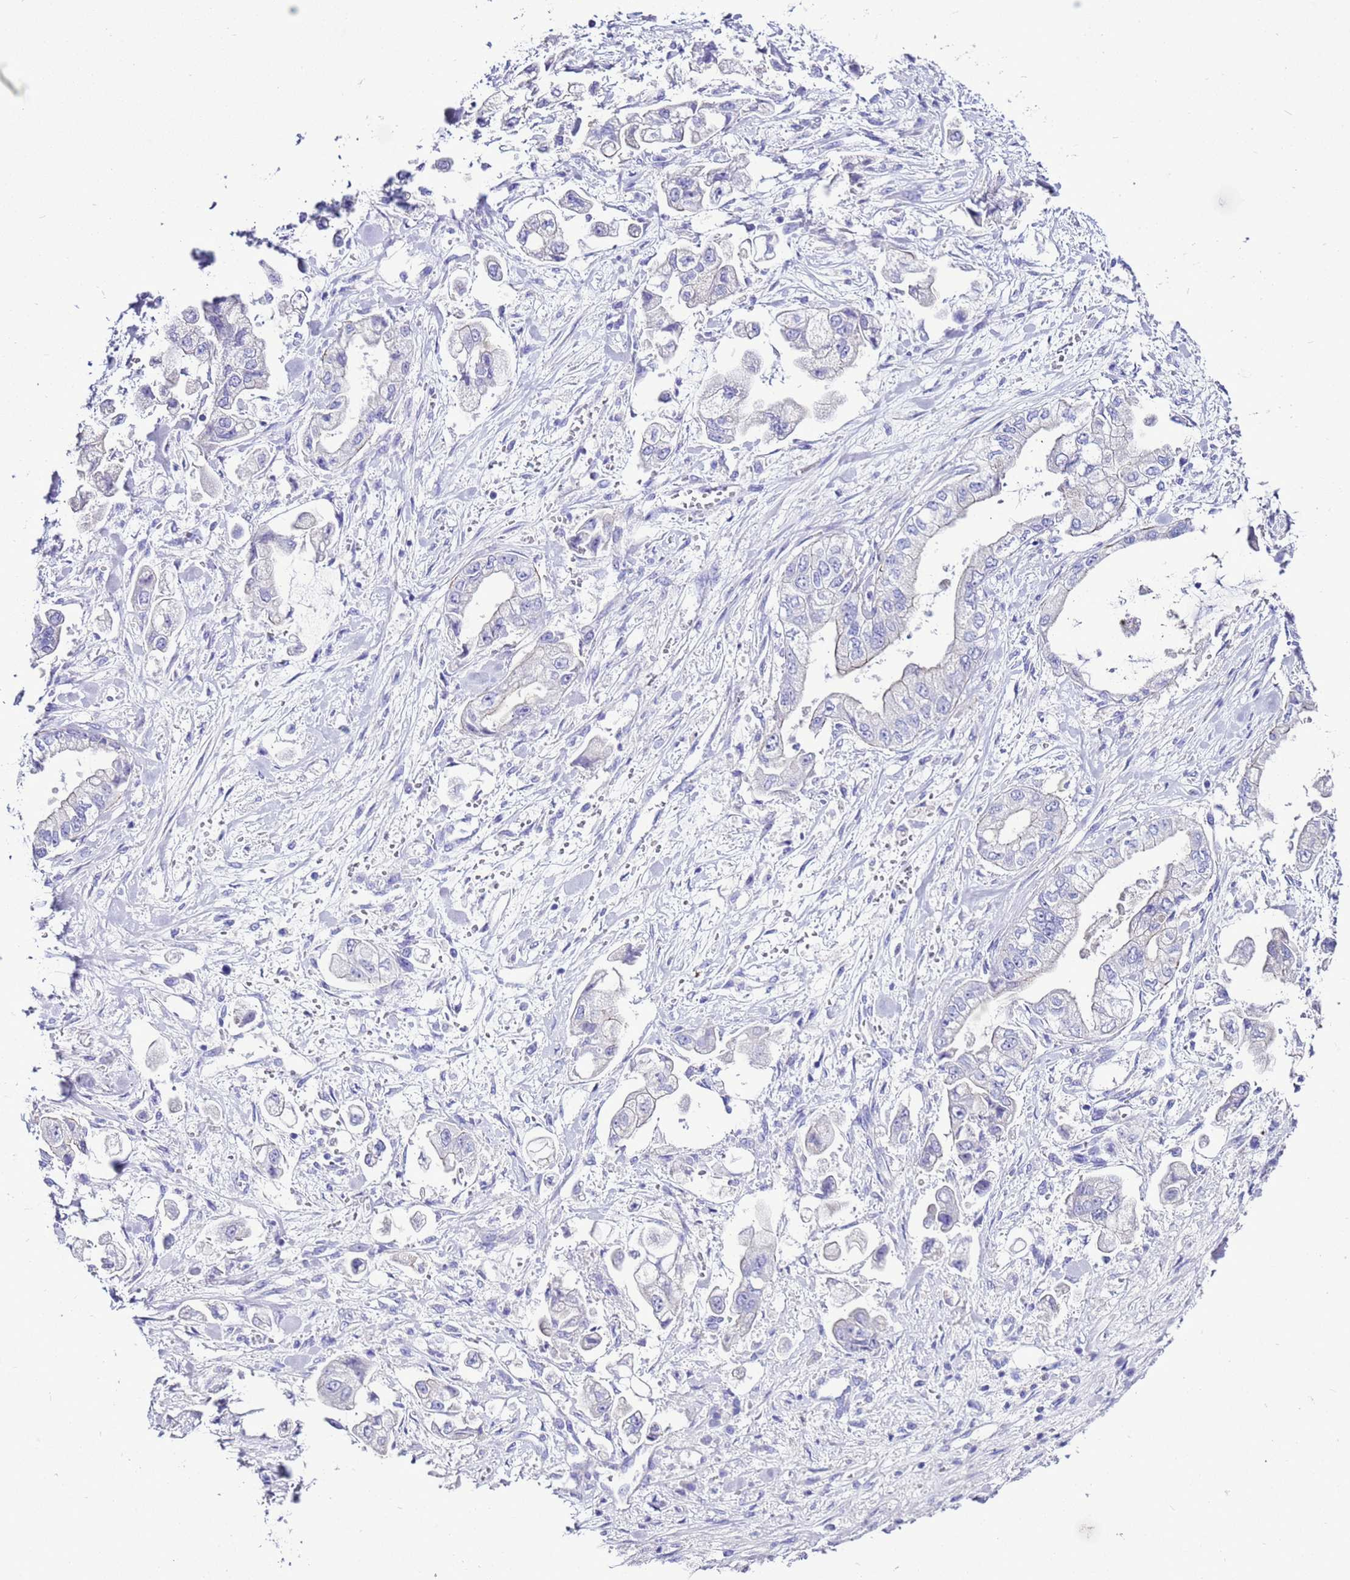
{"staining": {"intensity": "negative", "quantity": "none", "location": "none"}, "tissue": "stomach cancer", "cell_type": "Tumor cells", "image_type": "cancer", "snomed": [{"axis": "morphology", "description": "Adenocarcinoma, NOS"}, {"axis": "topography", "description": "Stomach"}], "caption": "There is no significant staining in tumor cells of stomach cancer (adenocarcinoma).", "gene": "BEST2", "patient": {"sex": "male", "age": 62}}